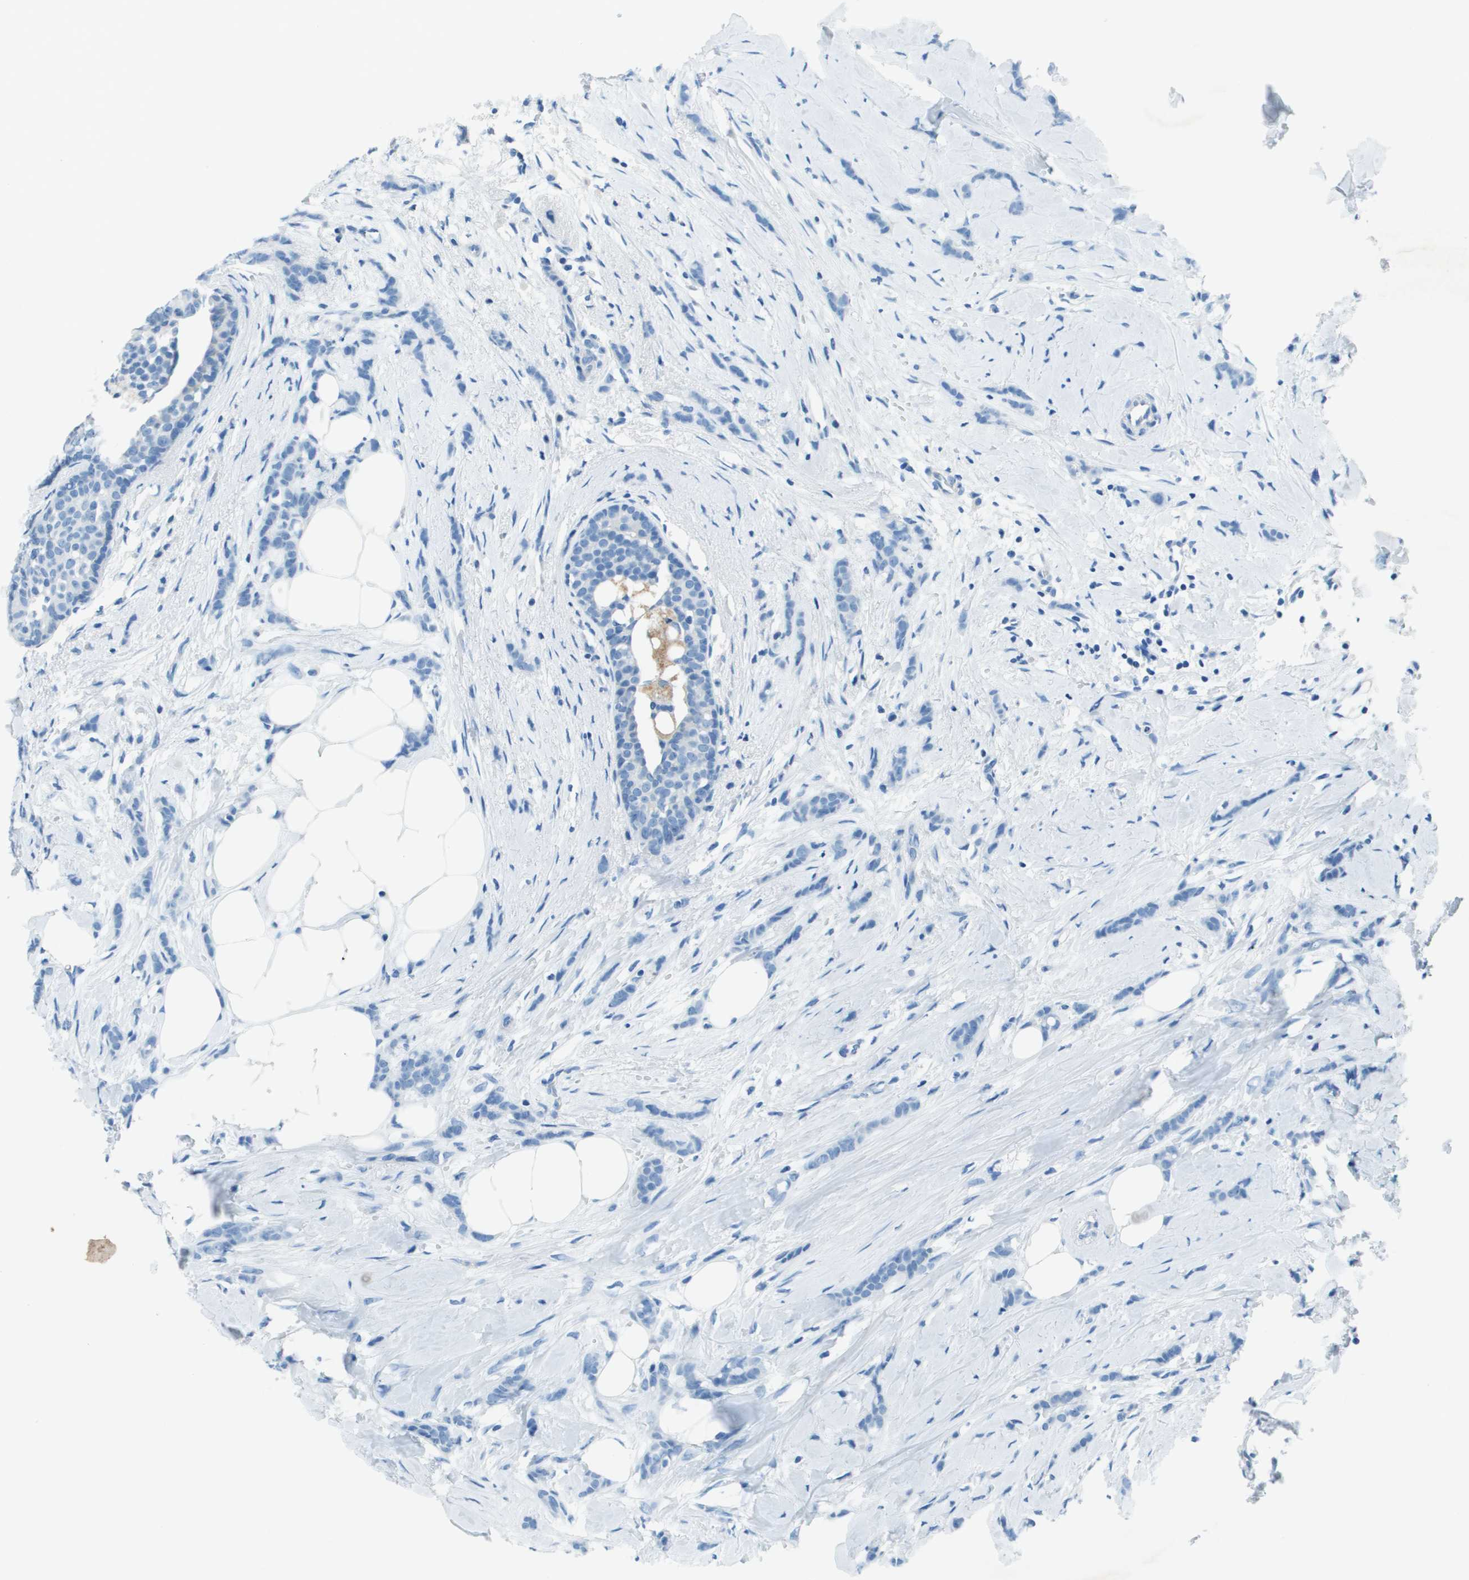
{"staining": {"intensity": "negative", "quantity": "none", "location": "none"}, "tissue": "breast cancer", "cell_type": "Tumor cells", "image_type": "cancer", "snomed": [{"axis": "morphology", "description": "Lobular carcinoma, in situ"}, {"axis": "morphology", "description": "Lobular carcinoma"}, {"axis": "topography", "description": "Breast"}], "caption": "Histopathology image shows no protein expression in tumor cells of breast cancer tissue.", "gene": "SLC16A10", "patient": {"sex": "female", "age": 41}}